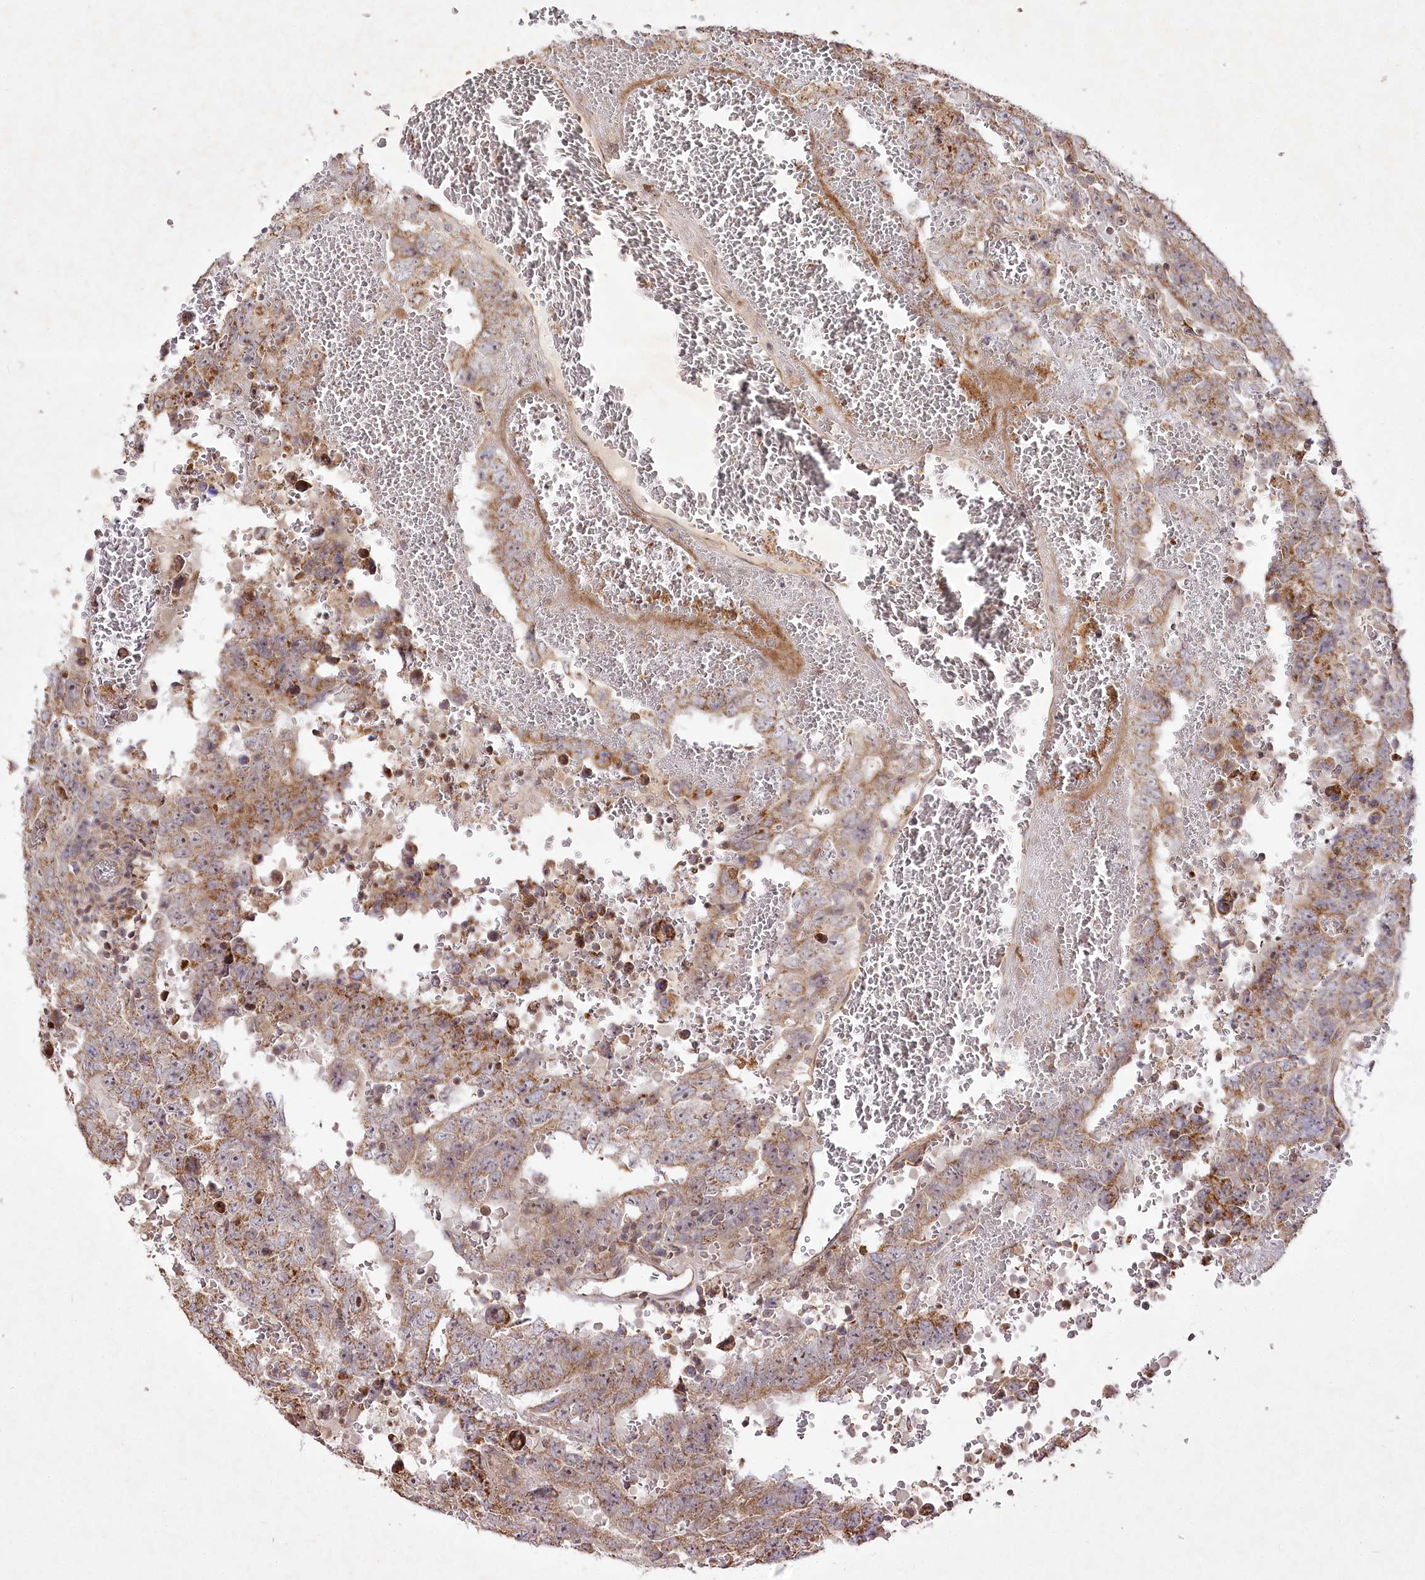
{"staining": {"intensity": "moderate", "quantity": "25%-75%", "location": "cytoplasmic/membranous"}, "tissue": "testis cancer", "cell_type": "Tumor cells", "image_type": "cancer", "snomed": [{"axis": "morphology", "description": "Carcinoma, Embryonal, NOS"}, {"axis": "topography", "description": "Testis"}], "caption": "The image exhibits staining of testis embryonal carcinoma, revealing moderate cytoplasmic/membranous protein staining (brown color) within tumor cells.", "gene": "PSTK", "patient": {"sex": "male", "age": 26}}